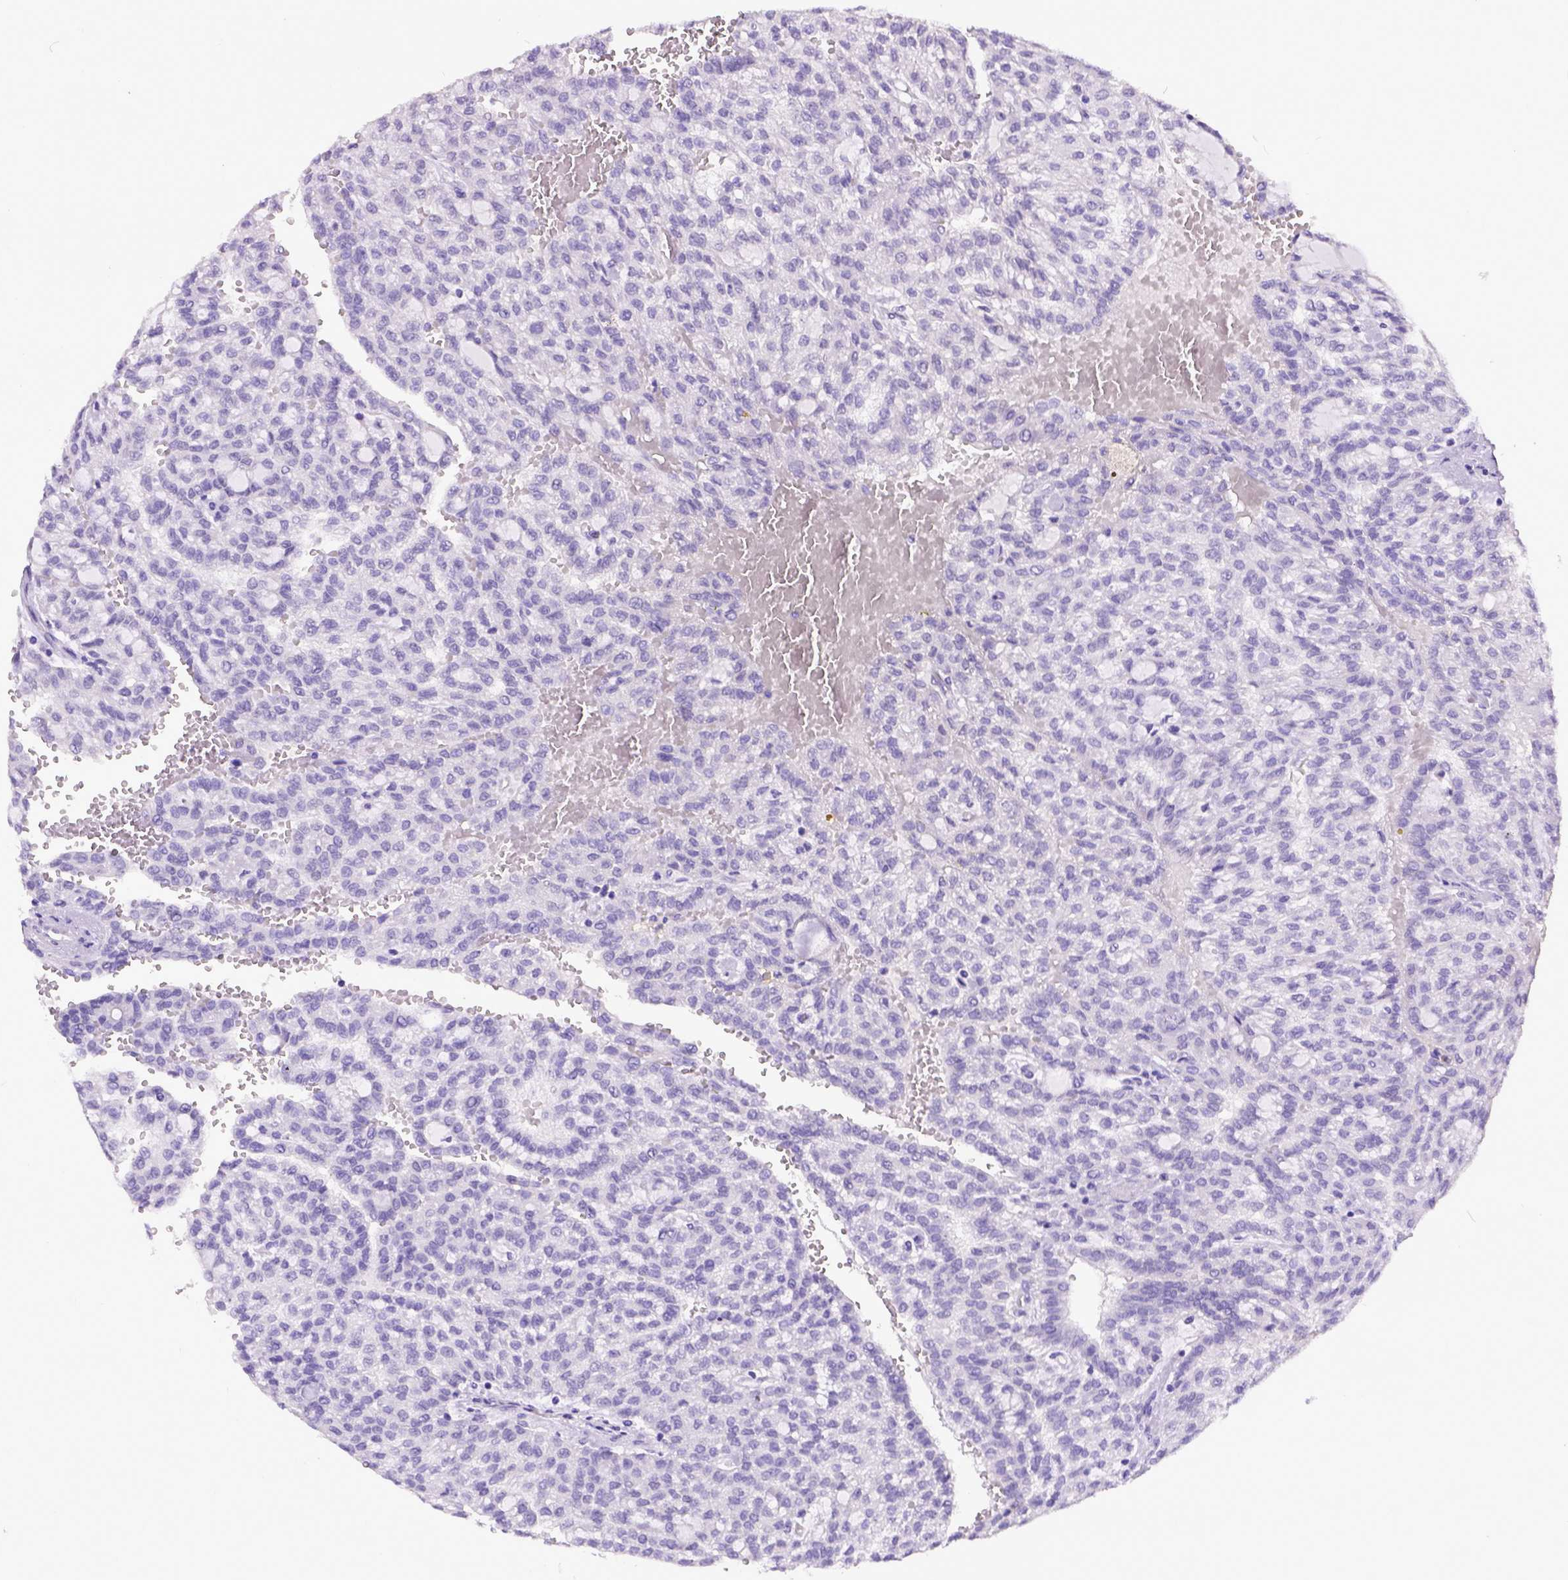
{"staining": {"intensity": "negative", "quantity": "none", "location": "none"}, "tissue": "renal cancer", "cell_type": "Tumor cells", "image_type": "cancer", "snomed": [{"axis": "morphology", "description": "Adenocarcinoma, NOS"}, {"axis": "topography", "description": "Kidney"}], "caption": "Immunohistochemistry photomicrograph of human renal cancer stained for a protein (brown), which displays no staining in tumor cells.", "gene": "ESR1", "patient": {"sex": "male", "age": 63}}